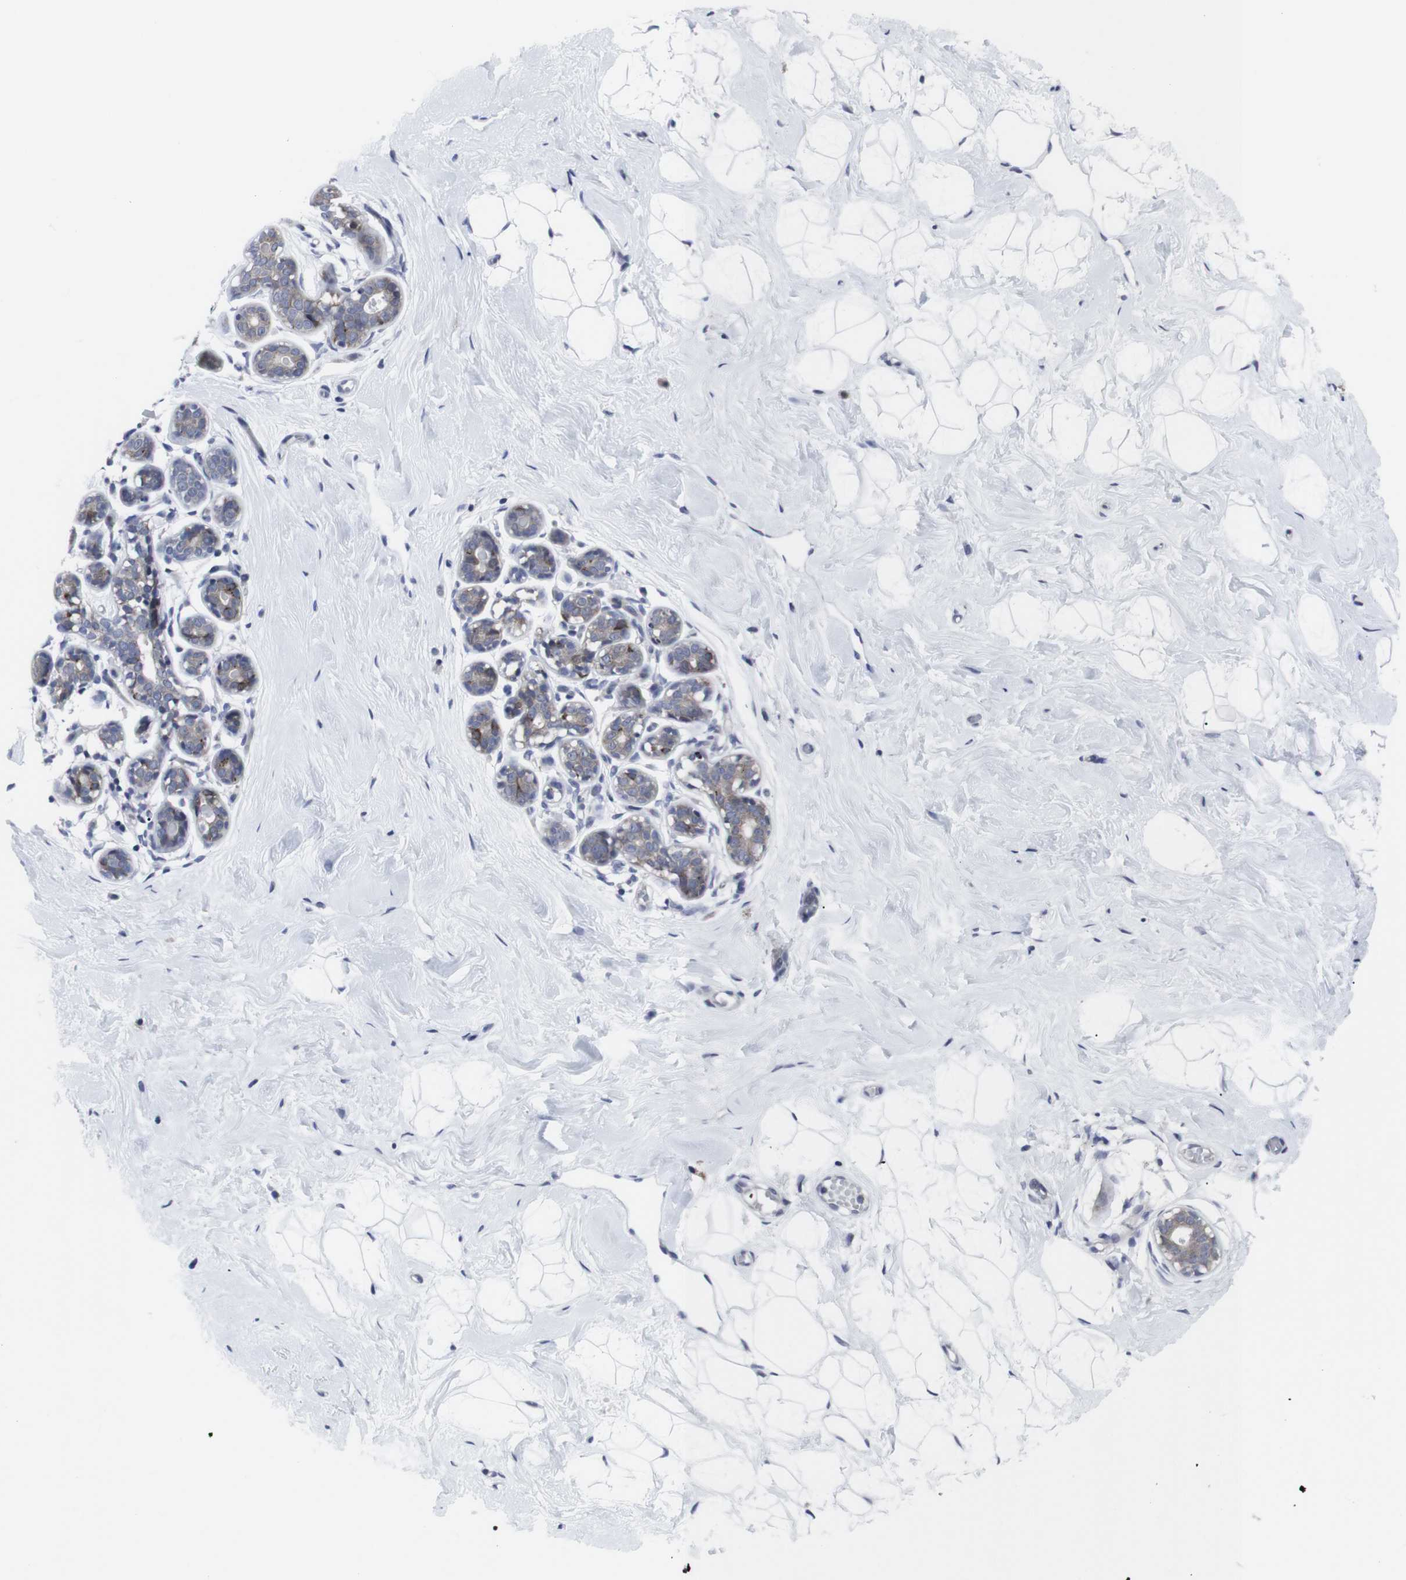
{"staining": {"intensity": "negative", "quantity": "none", "location": "none"}, "tissue": "breast", "cell_type": "Adipocytes", "image_type": "normal", "snomed": [{"axis": "morphology", "description": "Normal tissue, NOS"}, {"axis": "topography", "description": "Breast"}], "caption": "High power microscopy image of an immunohistochemistry histopathology image of normal breast, revealing no significant staining in adipocytes. (DAB immunohistochemistry (IHC) with hematoxylin counter stain).", "gene": "HPRT1", "patient": {"sex": "female", "age": 23}}